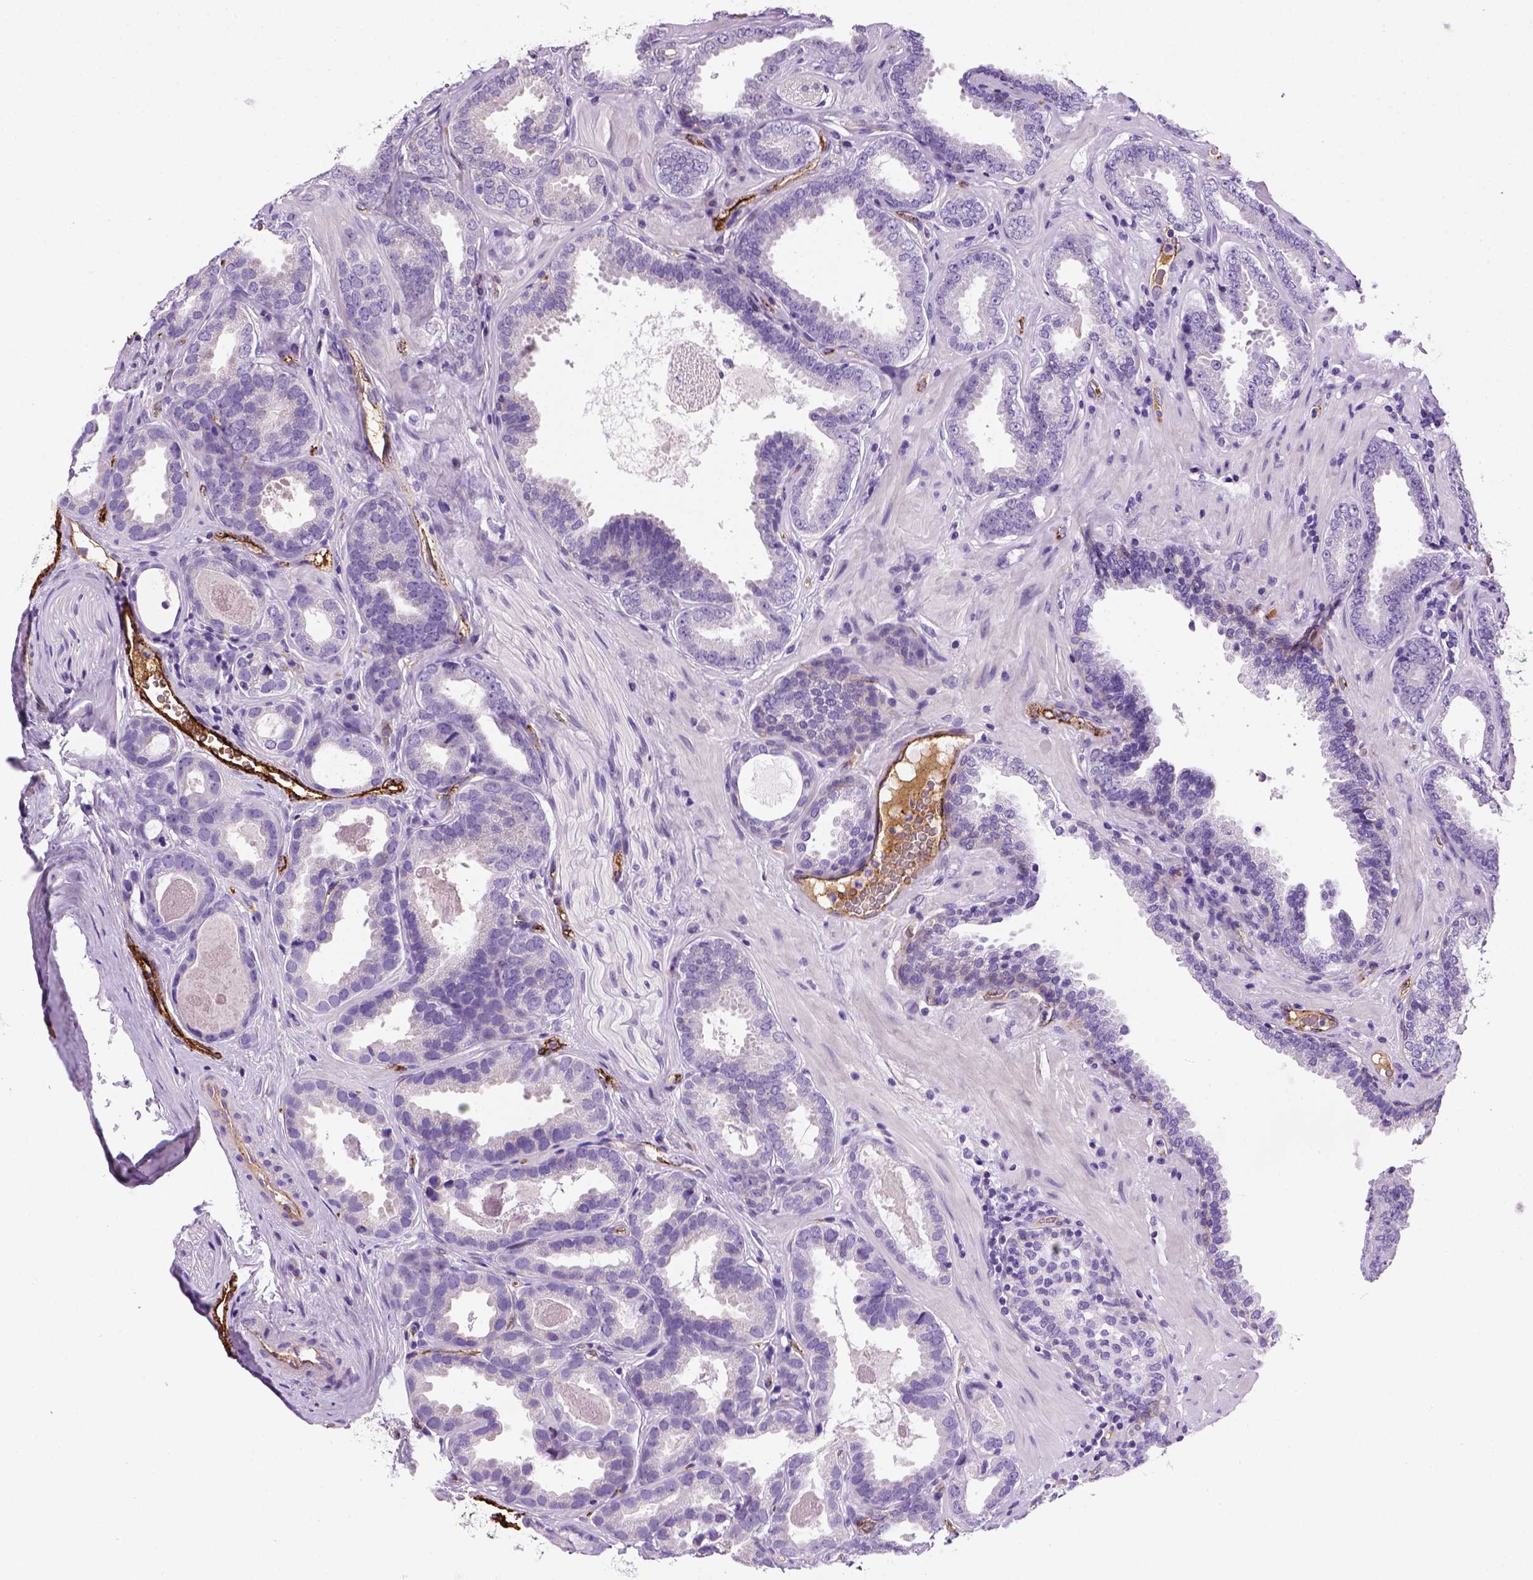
{"staining": {"intensity": "negative", "quantity": "none", "location": "none"}, "tissue": "prostate cancer", "cell_type": "Tumor cells", "image_type": "cancer", "snomed": [{"axis": "morphology", "description": "Adenocarcinoma, NOS"}, {"axis": "topography", "description": "Prostate"}], "caption": "An immunohistochemistry (IHC) photomicrograph of prostate adenocarcinoma is shown. There is no staining in tumor cells of prostate adenocarcinoma. (Stains: DAB (3,3'-diaminobenzidine) IHC with hematoxylin counter stain, Microscopy: brightfield microscopy at high magnification).", "gene": "VWF", "patient": {"sex": "male", "age": 64}}